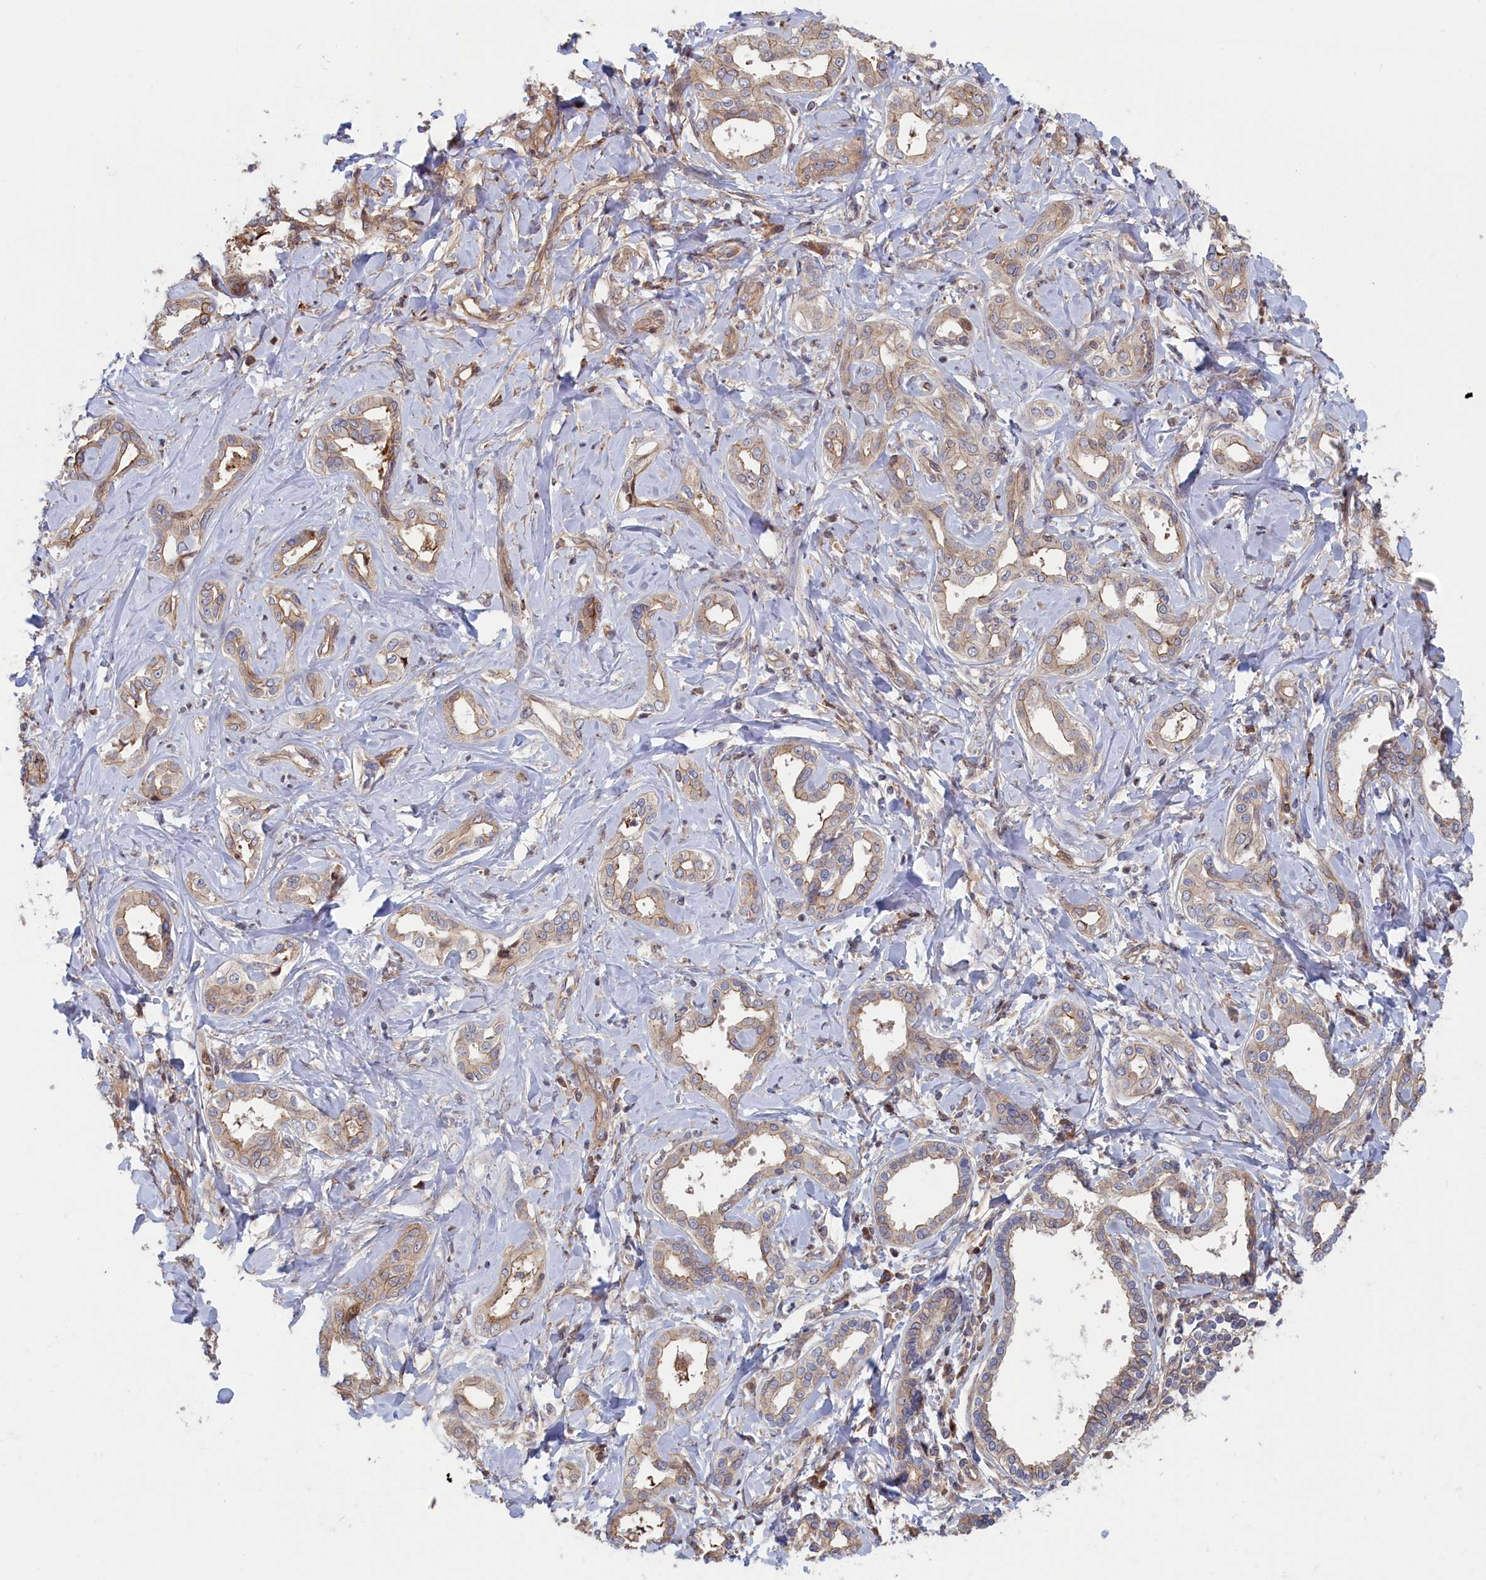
{"staining": {"intensity": "weak", "quantity": "25%-75%", "location": "cytoplasmic/membranous"}, "tissue": "liver cancer", "cell_type": "Tumor cells", "image_type": "cancer", "snomed": [{"axis": "morphology", "description": "Cholangiocarcinoma"}, {"axis": "topography", "description": "Liver"}], "caption": "Immunohistochemistry (DAB) staining of human cholangiocarcinoma (liver) shows weak cytoplasmic/membranous protein positivity in about 25%-75% of tumor cells. Nuclei are stained in blue.", "gene": "RILPL1", "patient": {"sex": "female", "age": 77}}